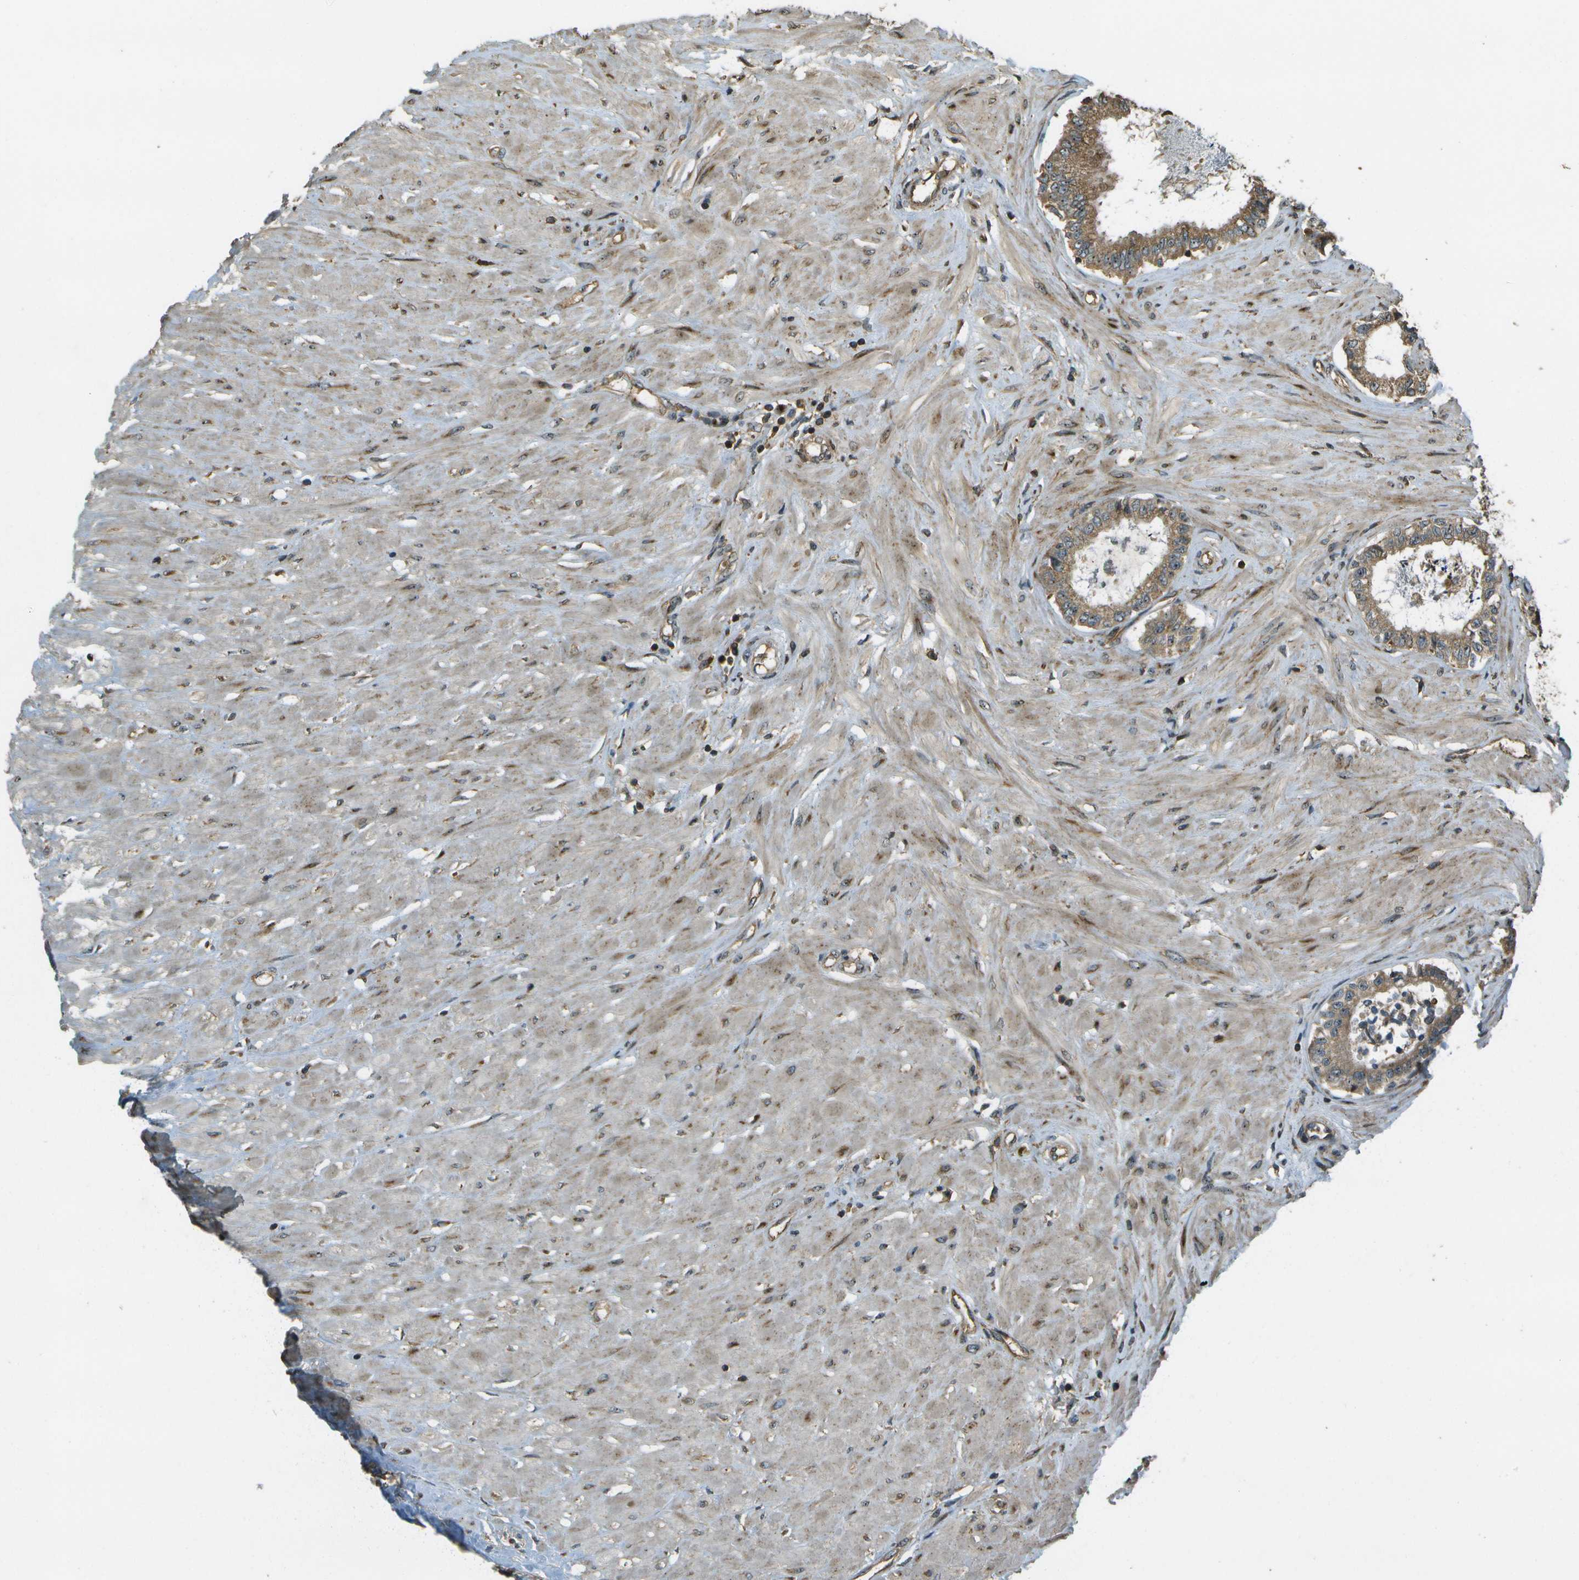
{"staining": {"intensity": "moderate", "quantity": ">75%", "location": "cytoplasmic/membranous,nuclear"}, "tissue": "seminal vesicle", "cell_type": "Glandular cells", "image_type": "normal", "snomed": [{"axis": "morphology", "description": "Normal tissue, NOS"}, {"axis": "morphology", "description": "Adenocarcinoma, High grade"}, {"axis": "topography", "description": "Prostate"}, {"axis": "topography", "description": "Seminal veicle"}], "caption": "Immunohistochemical staining of normal human seminal vesicle exhibits medium levels of moderate cytoplasmic/membranous,nuclear staining in approximately >75% of glandular cells.", "gene": "LRP12", "patient": {"sex": "male", "age": 55}}